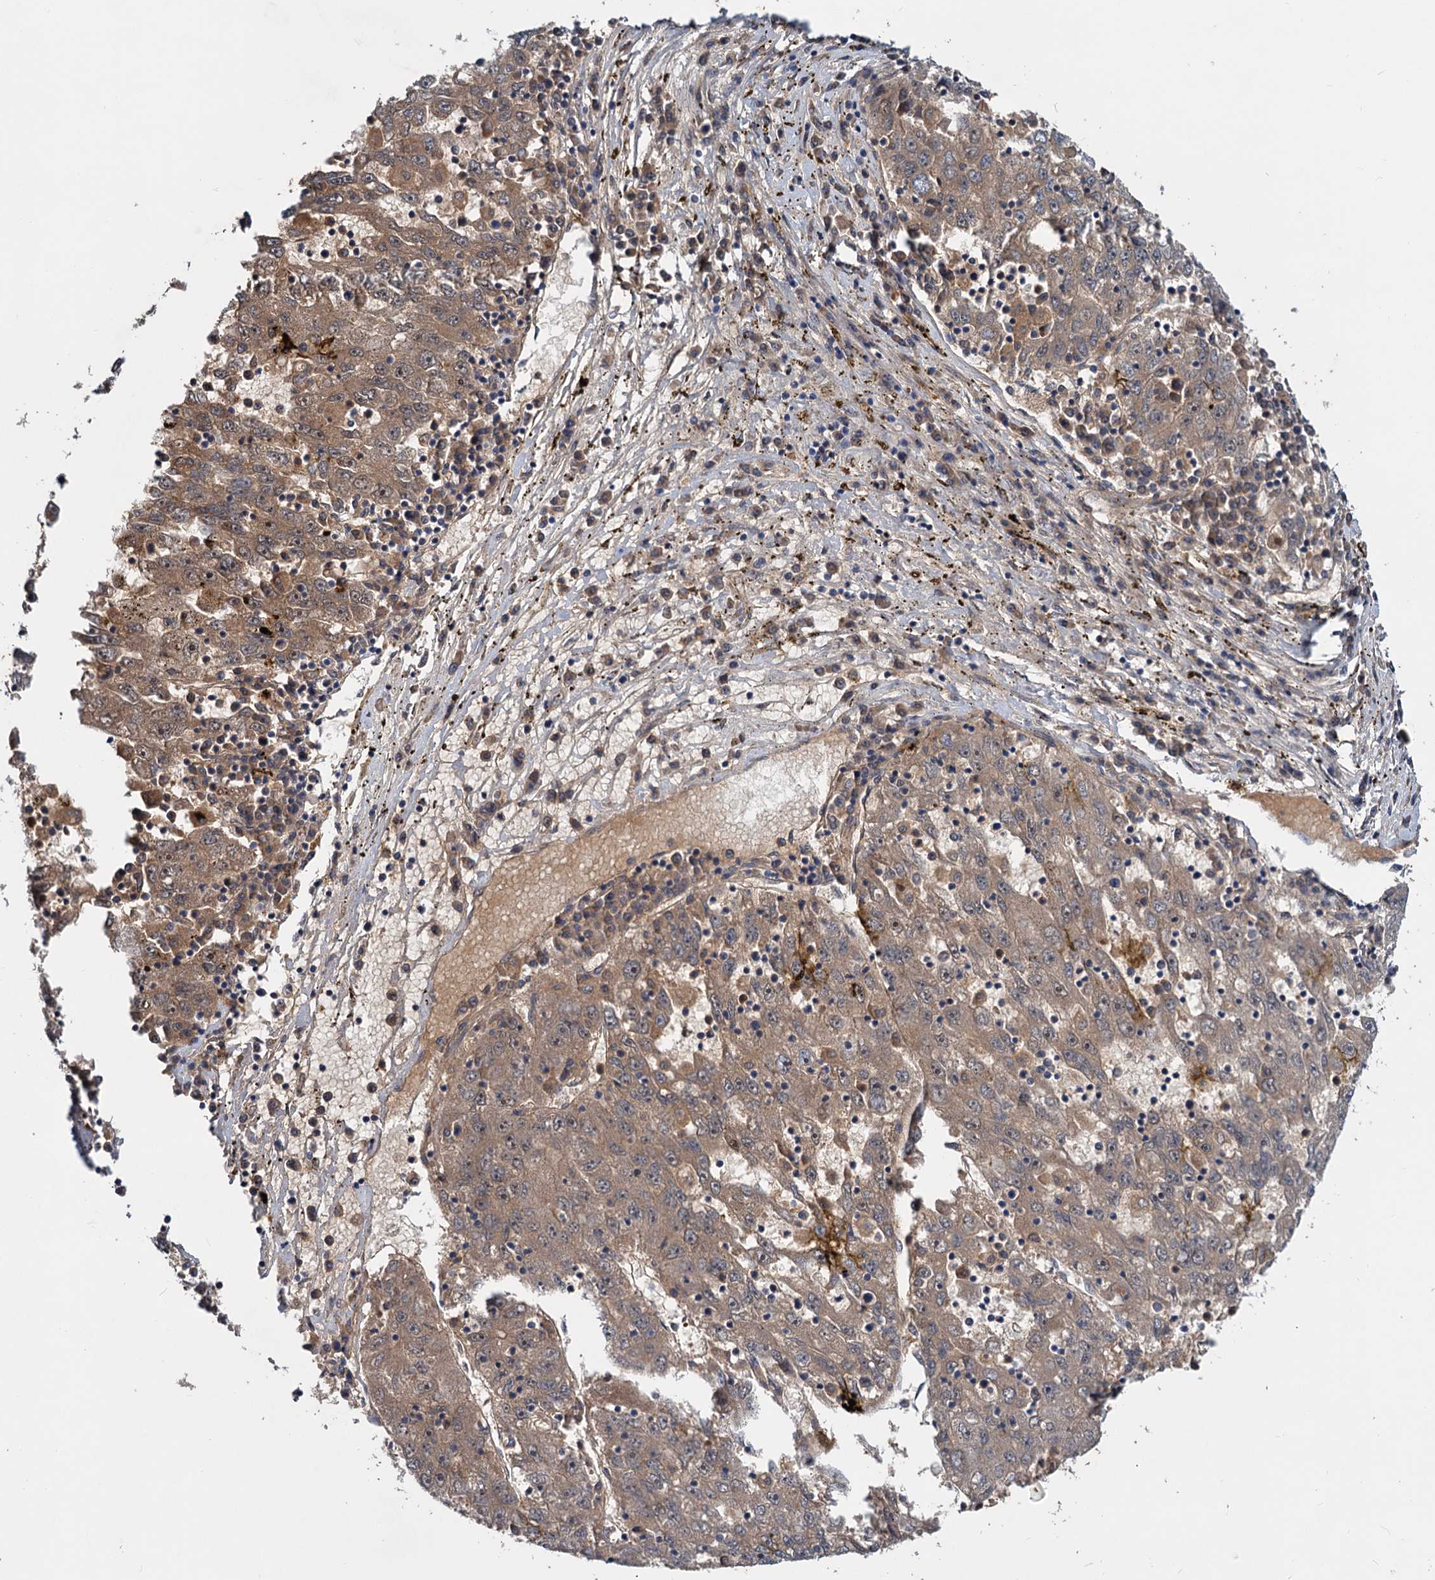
{"staining": {"intensity": "weak", "quantity": ">75%", "location": "cytoplasmic/membranous"}, "tissue": "liver cancer", "cell_type": "Tumor cells", "image_type": "cancer", "snomed": [{"axis": "morphology", "description": "Carcinoma, Hepatocellular, NOS"}, {"axis": "topography", "description": "Liver"}], "caption": "Weak cytoplasmic/membranous positivity for a protein is appreciated in about >75% of tumor cells of liver cancer (hepatocellular carcinoma) using immunohistochemistry.", "gene": "CHRD", "patient": {"sex": "male", "age": 49}}